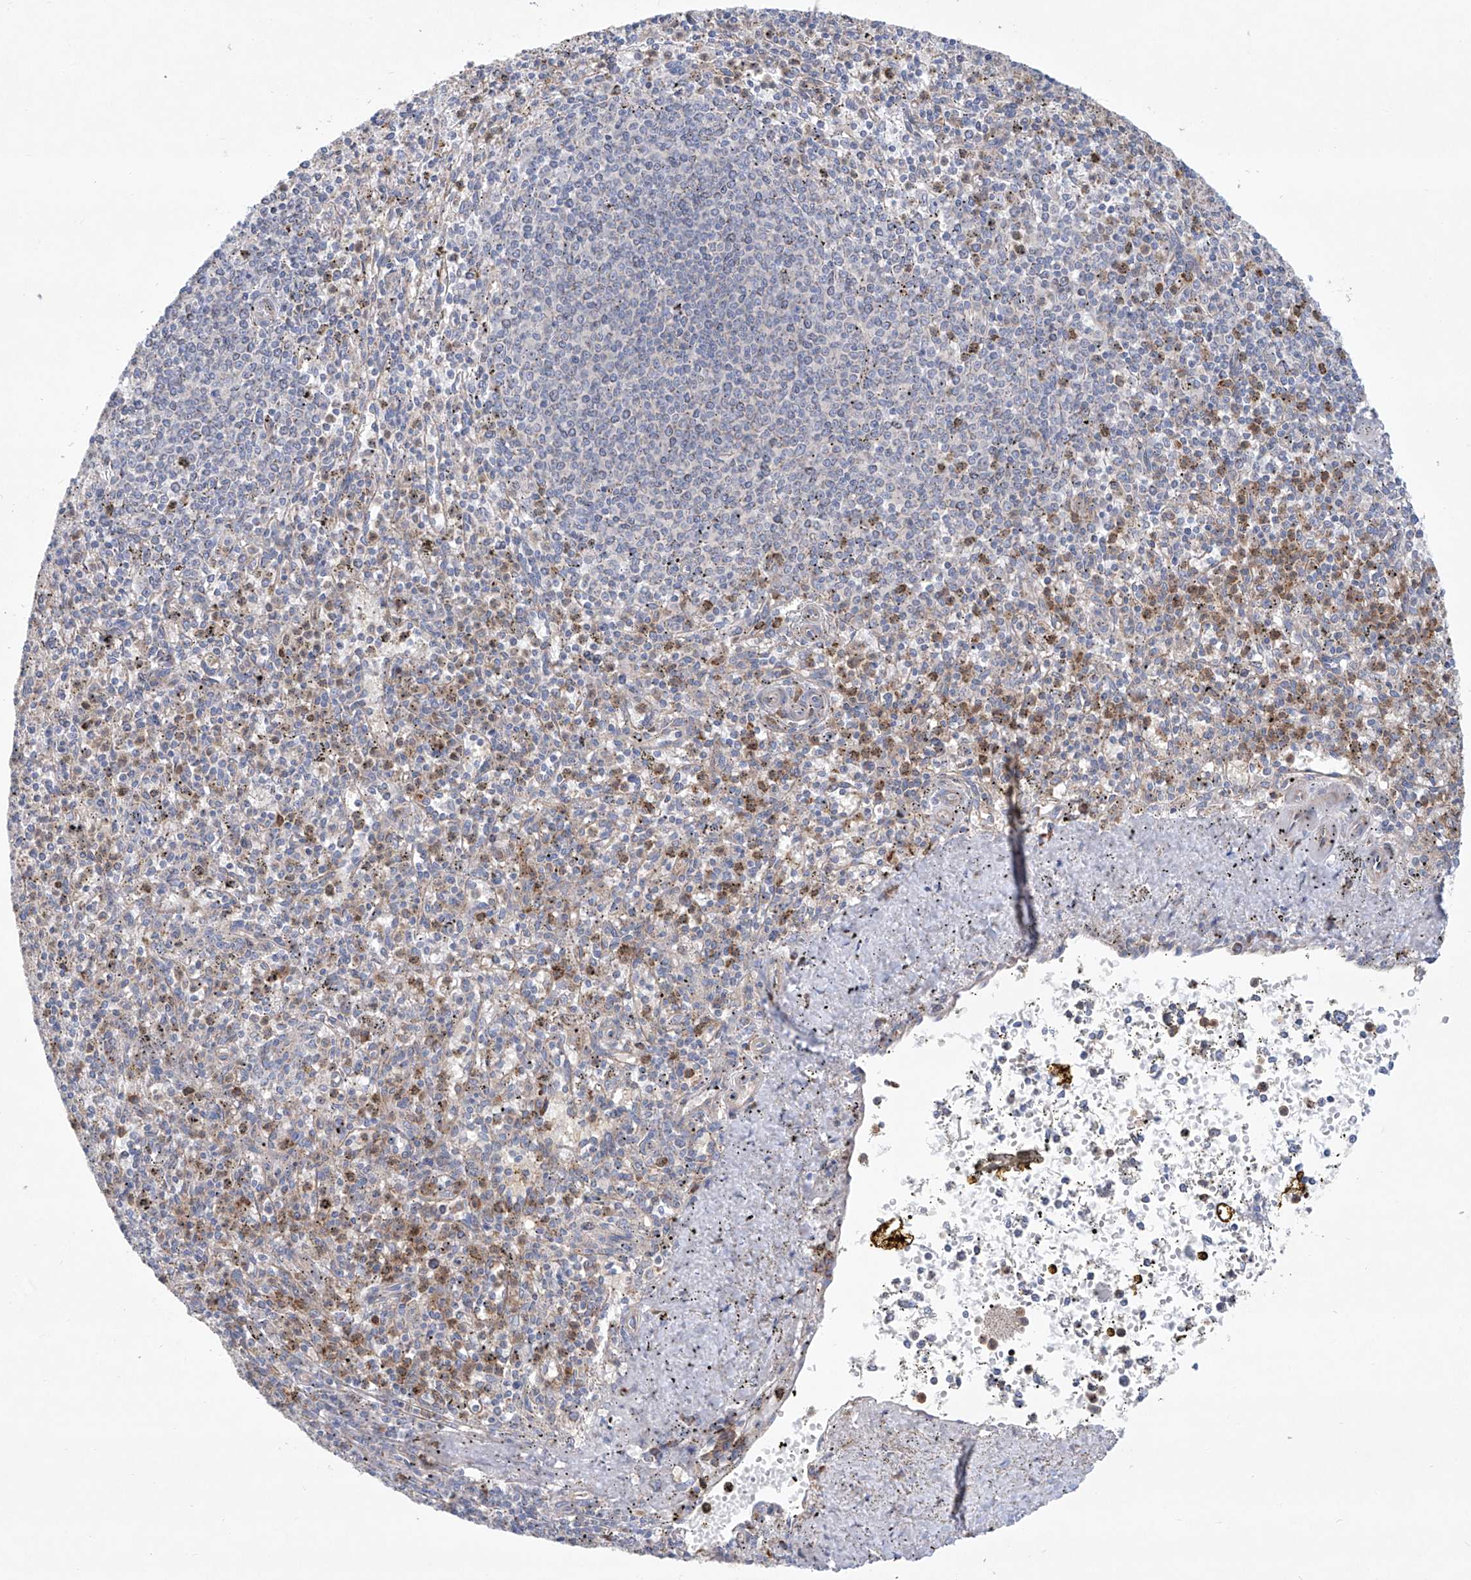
{"staining": {"intensity": "moderate", "quantity": "<25%", "location": "cytoplasmic/membranous"}, "tissue": "spleen", "cell_type": "Cells in red pulp", "image_type": "normal", "snomed": [{"axis": "morphology", "description": "Normal tissue, NOS"}, {"axis": "topography", "description": "Spleen"}], "caption": "Protein expression analysis of unremarkable human spleen reveals moderate cytoplasmic/membranous positivity in about <25% of cells in red pulp.", "gene": "KLC4", "patient": {"sex": "male", "age": 72}}